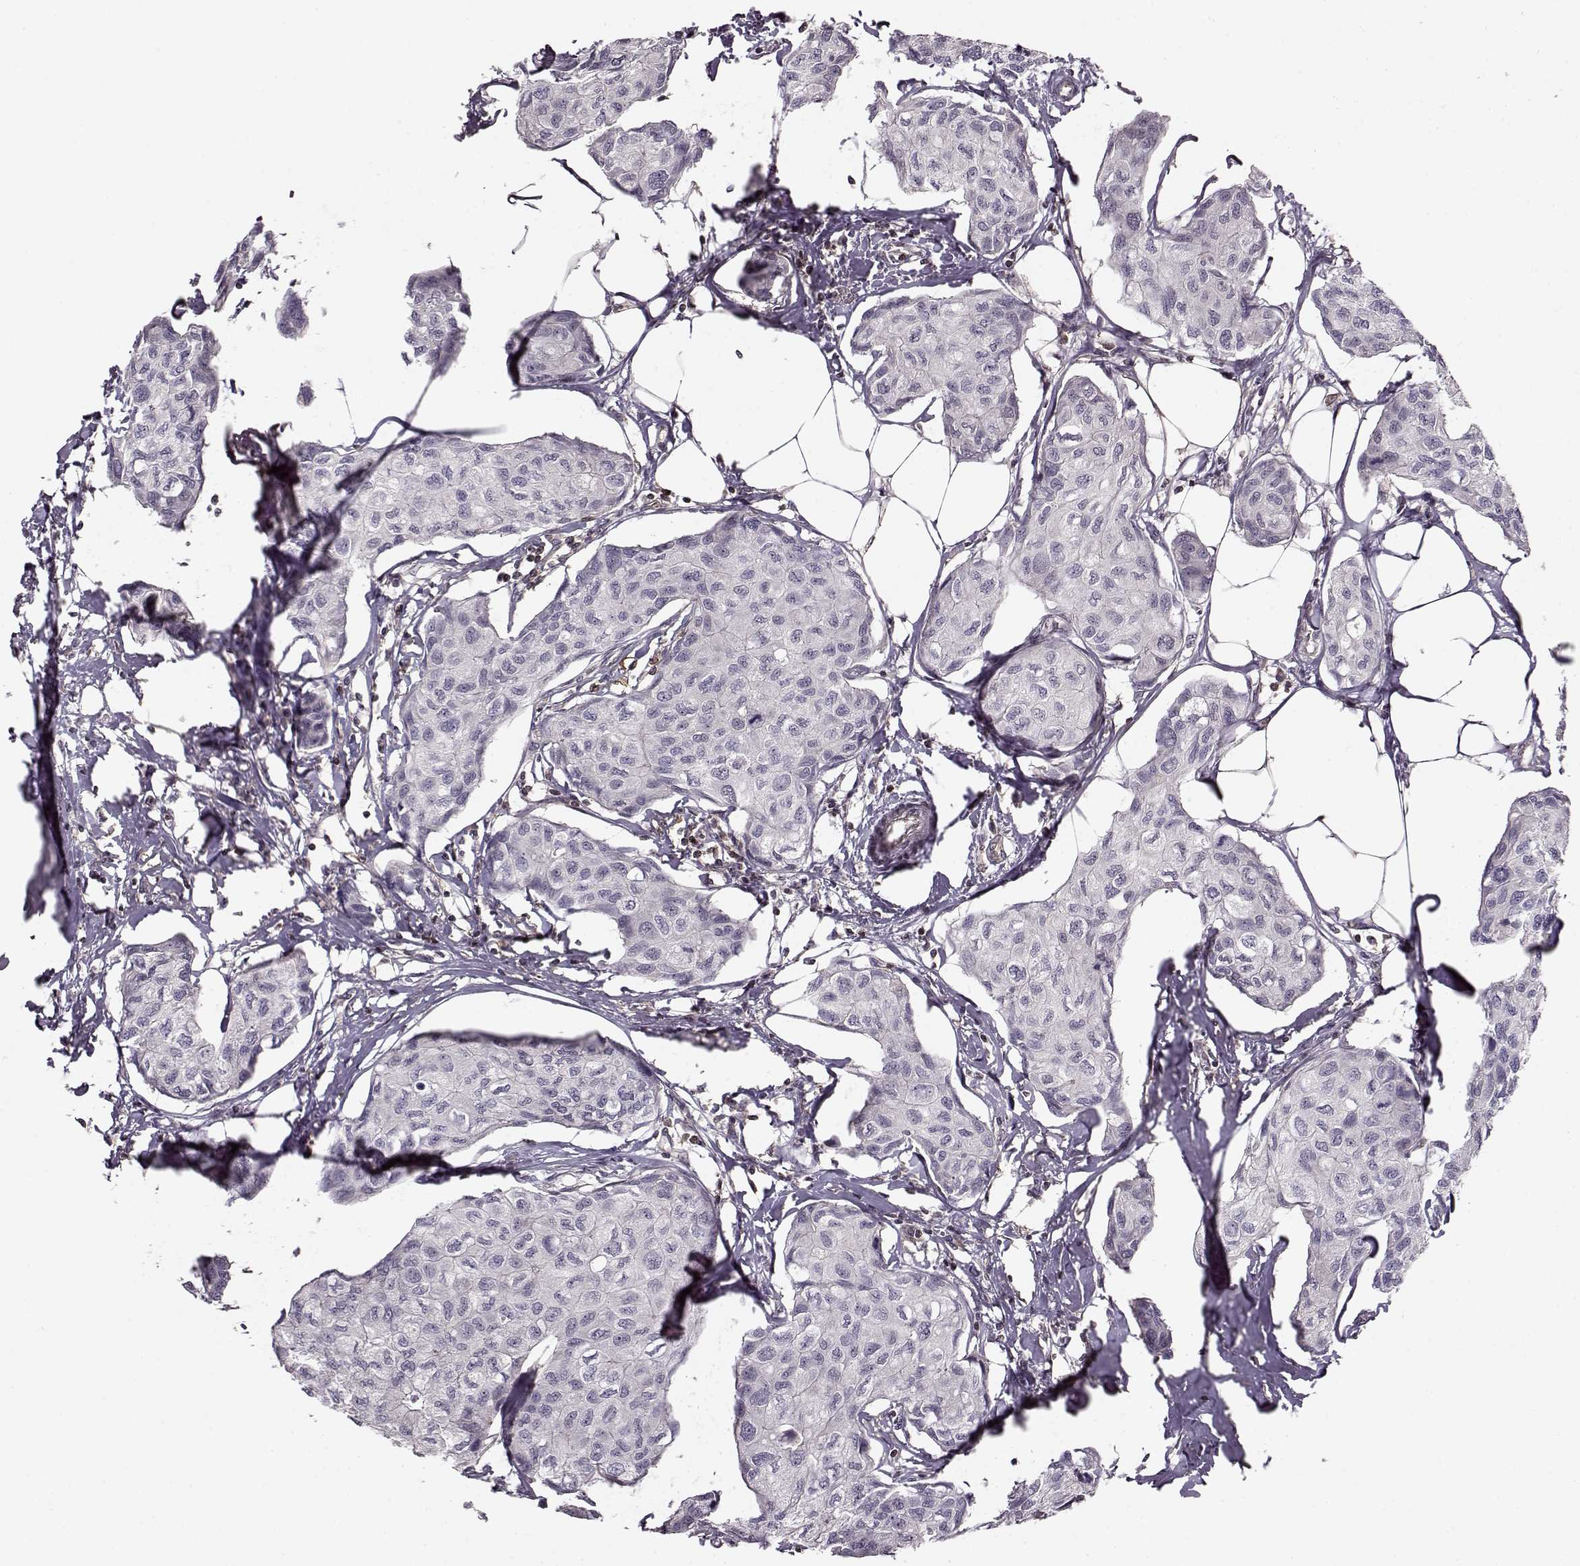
{"staining": {"intensity": "weak", "quantity": "<25%", "location": "cytoplasmic/membranous"}, "tissue": "breast cancer", "cell_type": "Tumor cells", "image_type": "cancer", "snomed": [{"axis": "morphology", "description": "Duct carcinoma"}, {"axis": "topography", "description": "Breast"}], "caption": "Tumor cells show no significant positivity in breast infiltrating ductal carcinoma.", "gene": "MFSD1", "patient": {"sex": "female", "age": 80}}